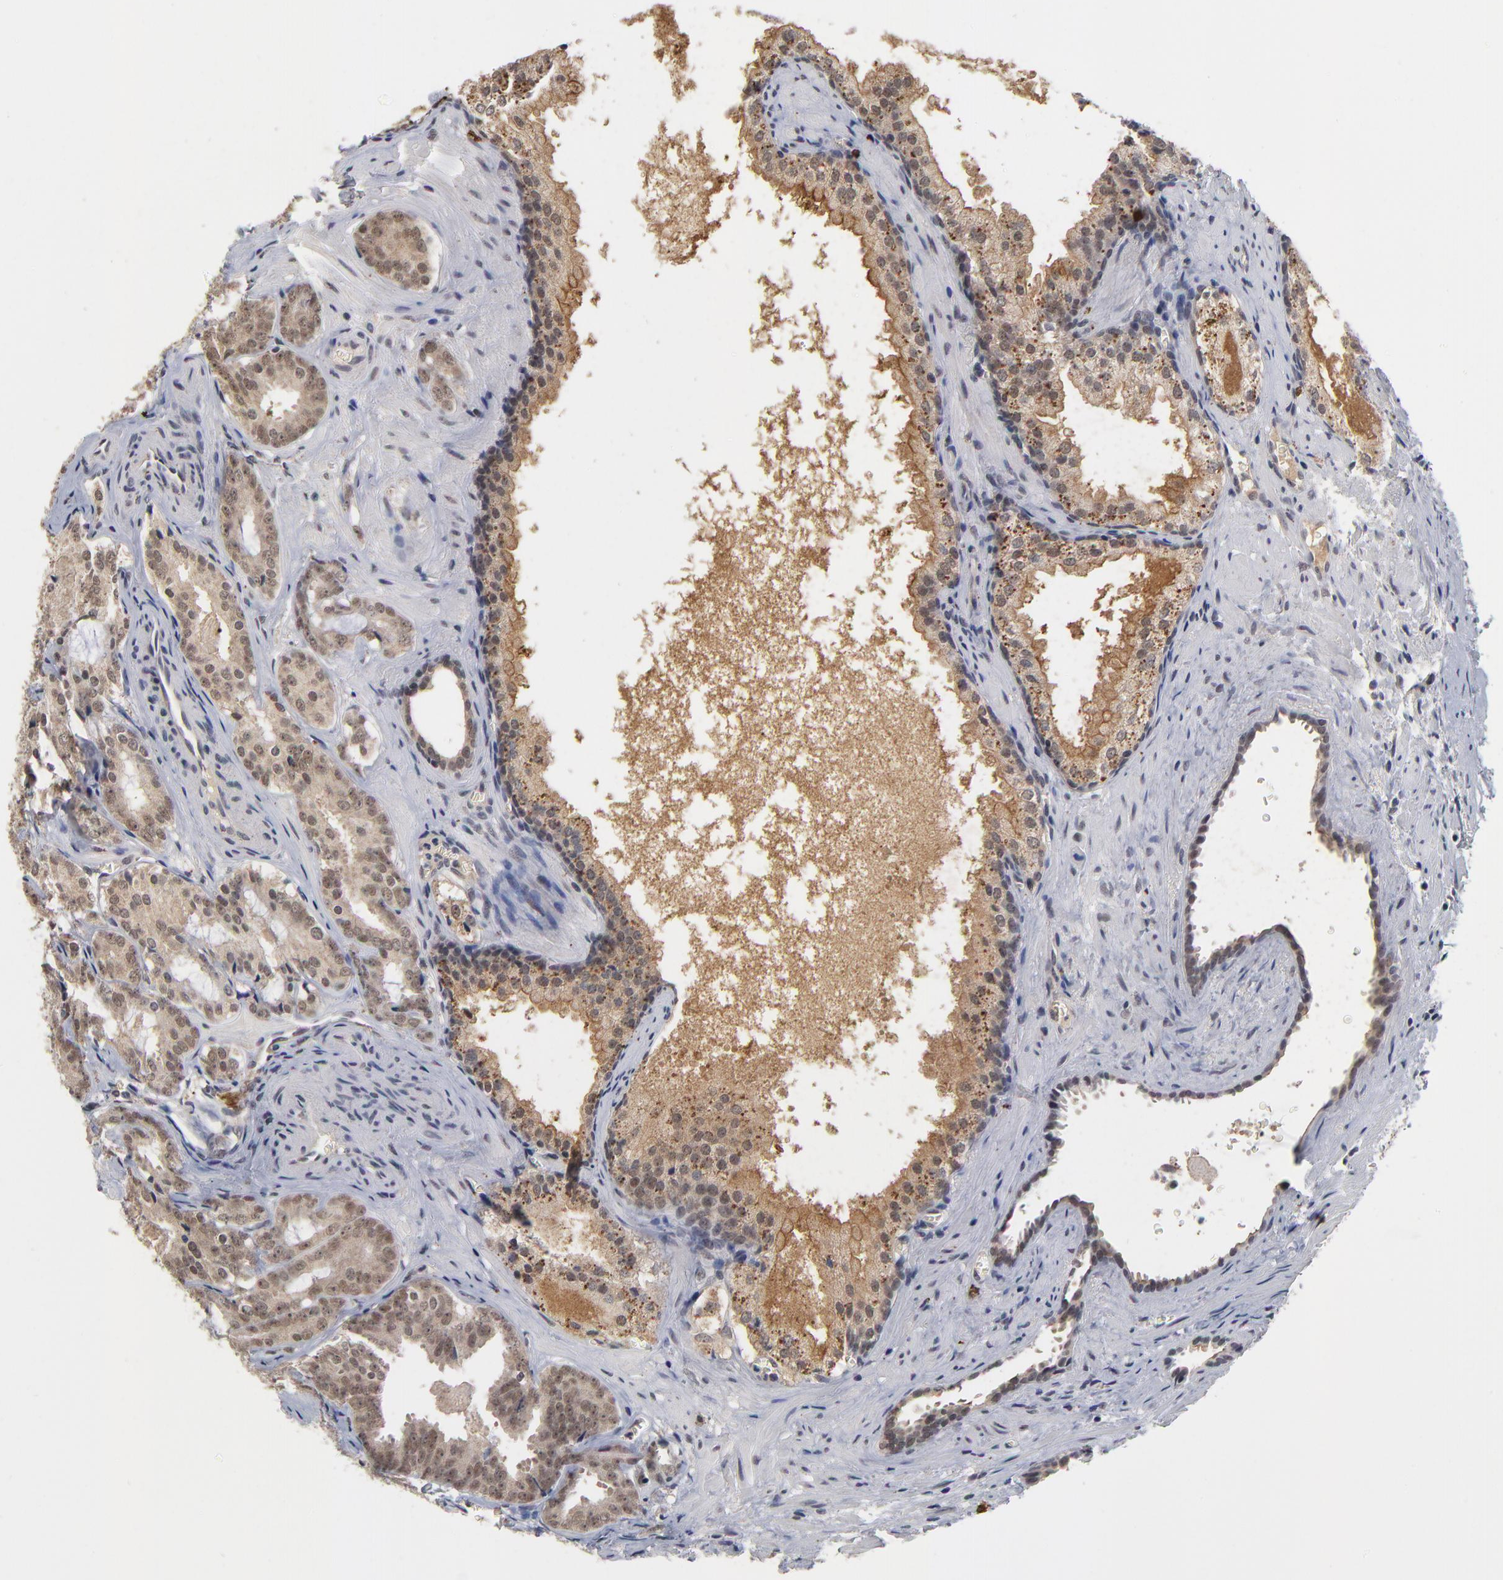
{"staining": {"intensity": "weak", "quantity": ">75%", "location": "cytoplasmic/membranous,nuclear"}, "tissue": "prostate cancer", "cell_type": "Tumor cells", "image_type": "cancer", "snomed": [{"axis": "morphology", "description": "Adenocarcinoma, Medium grade"}, {"axis": "topography", "description": "Prostate"}], "caption": "Approximately >75% of tumor cells in human prostate adenocarcinoma (medium-grade) demonstrate weak cytoplasmic/membranous and nuclear protein positivity as visualized by brown immunohistochemical staining.", "gene": "WSB1", "patient": {"sex": "male", "age": 64}}